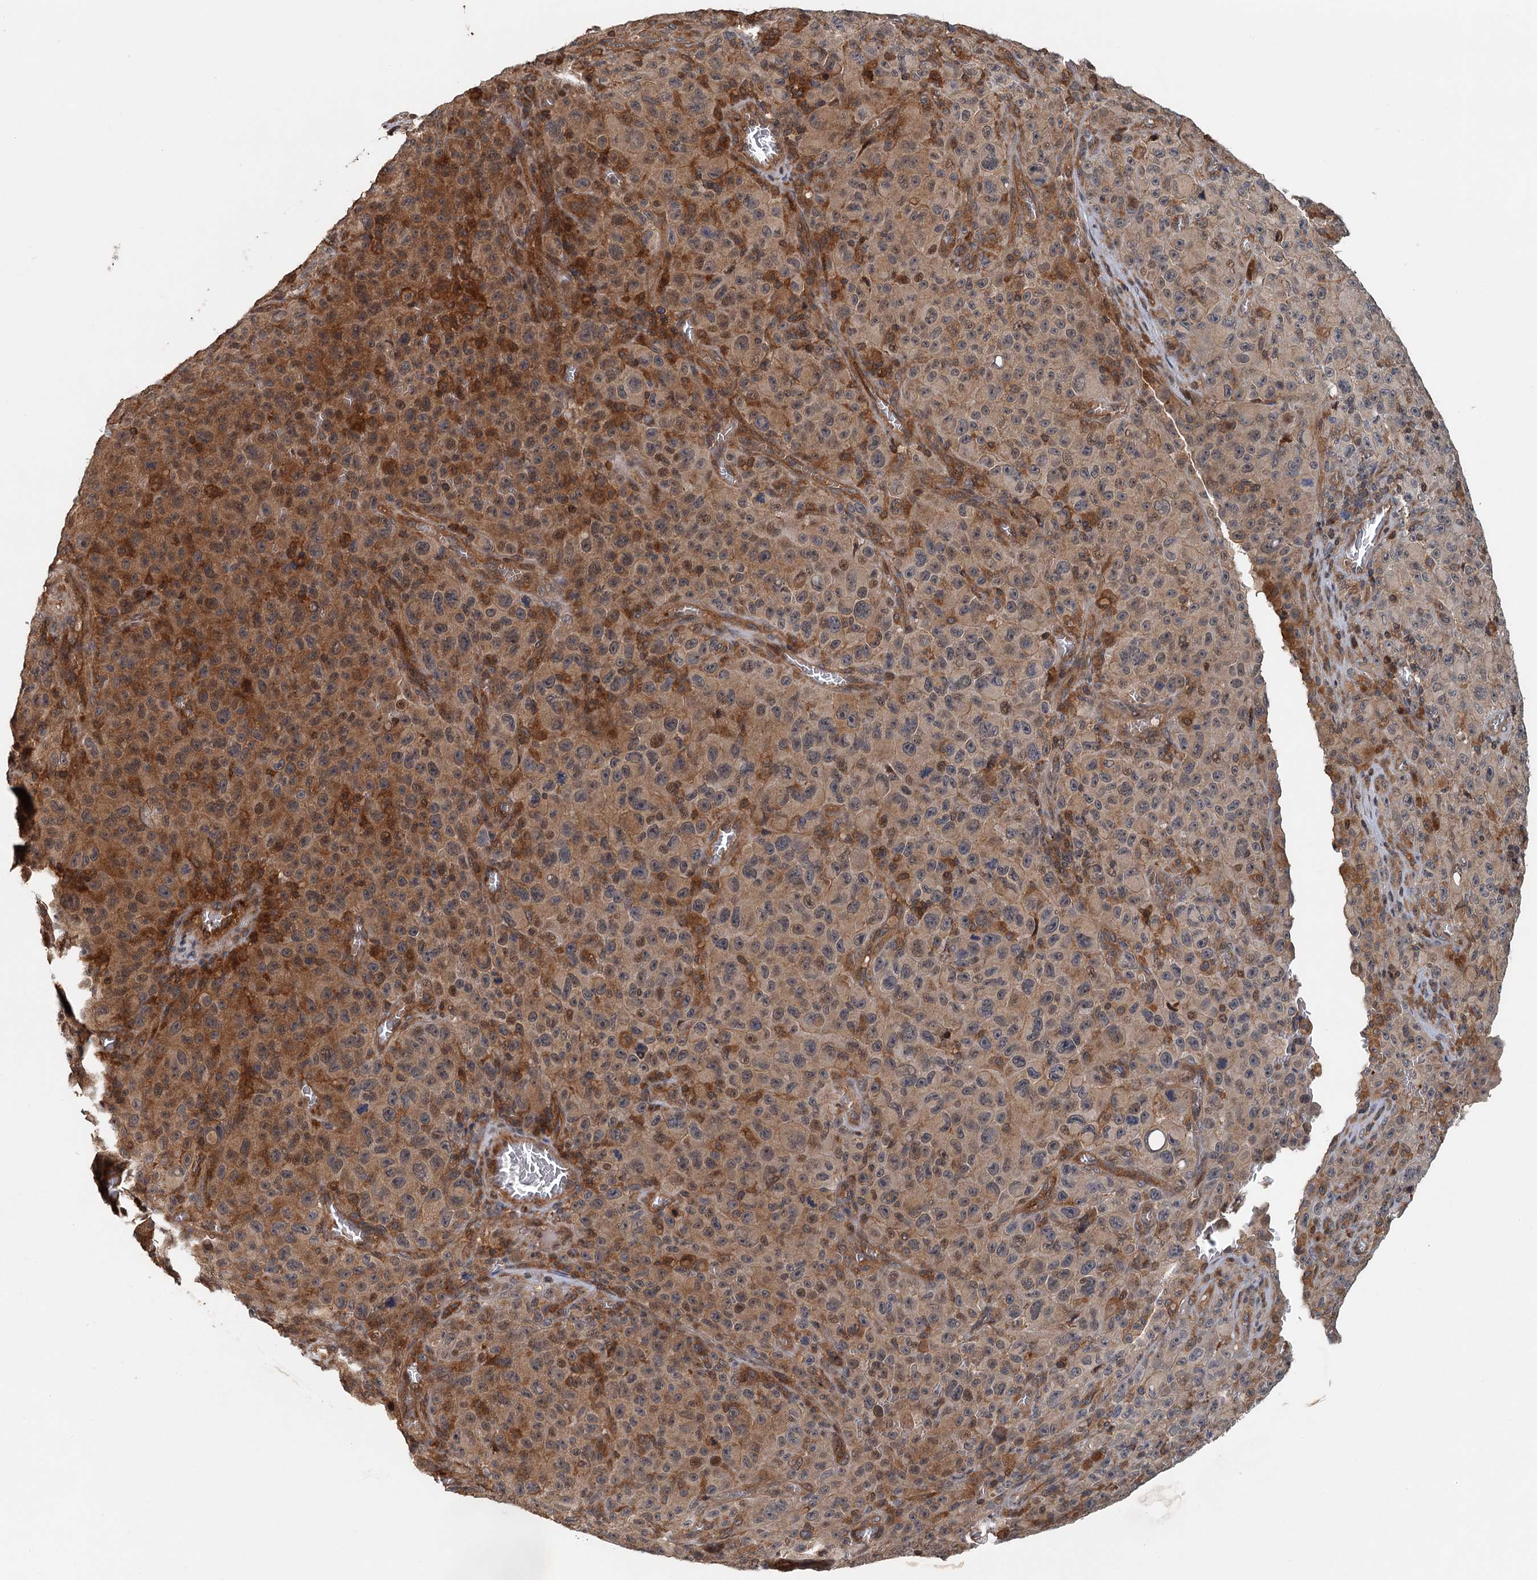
{"staining": {"intensity": "weak", "quantity": "<25%", "location": "cytoplasmic/membranous"}, "tissue": "melanoma", "cell_type": "Tumor cells", "image_type": "cancer", "snomed": [{"axis": "morphology", "description": "Malignant melanoma, NOS"}, {"axis": "topography", "description": "Skin"}], "caption": "Tumor cells show no significant protein expression in malignant melanoma.", "gene": "ZNF527", "patient": {"sex": "female", "age": 82}}